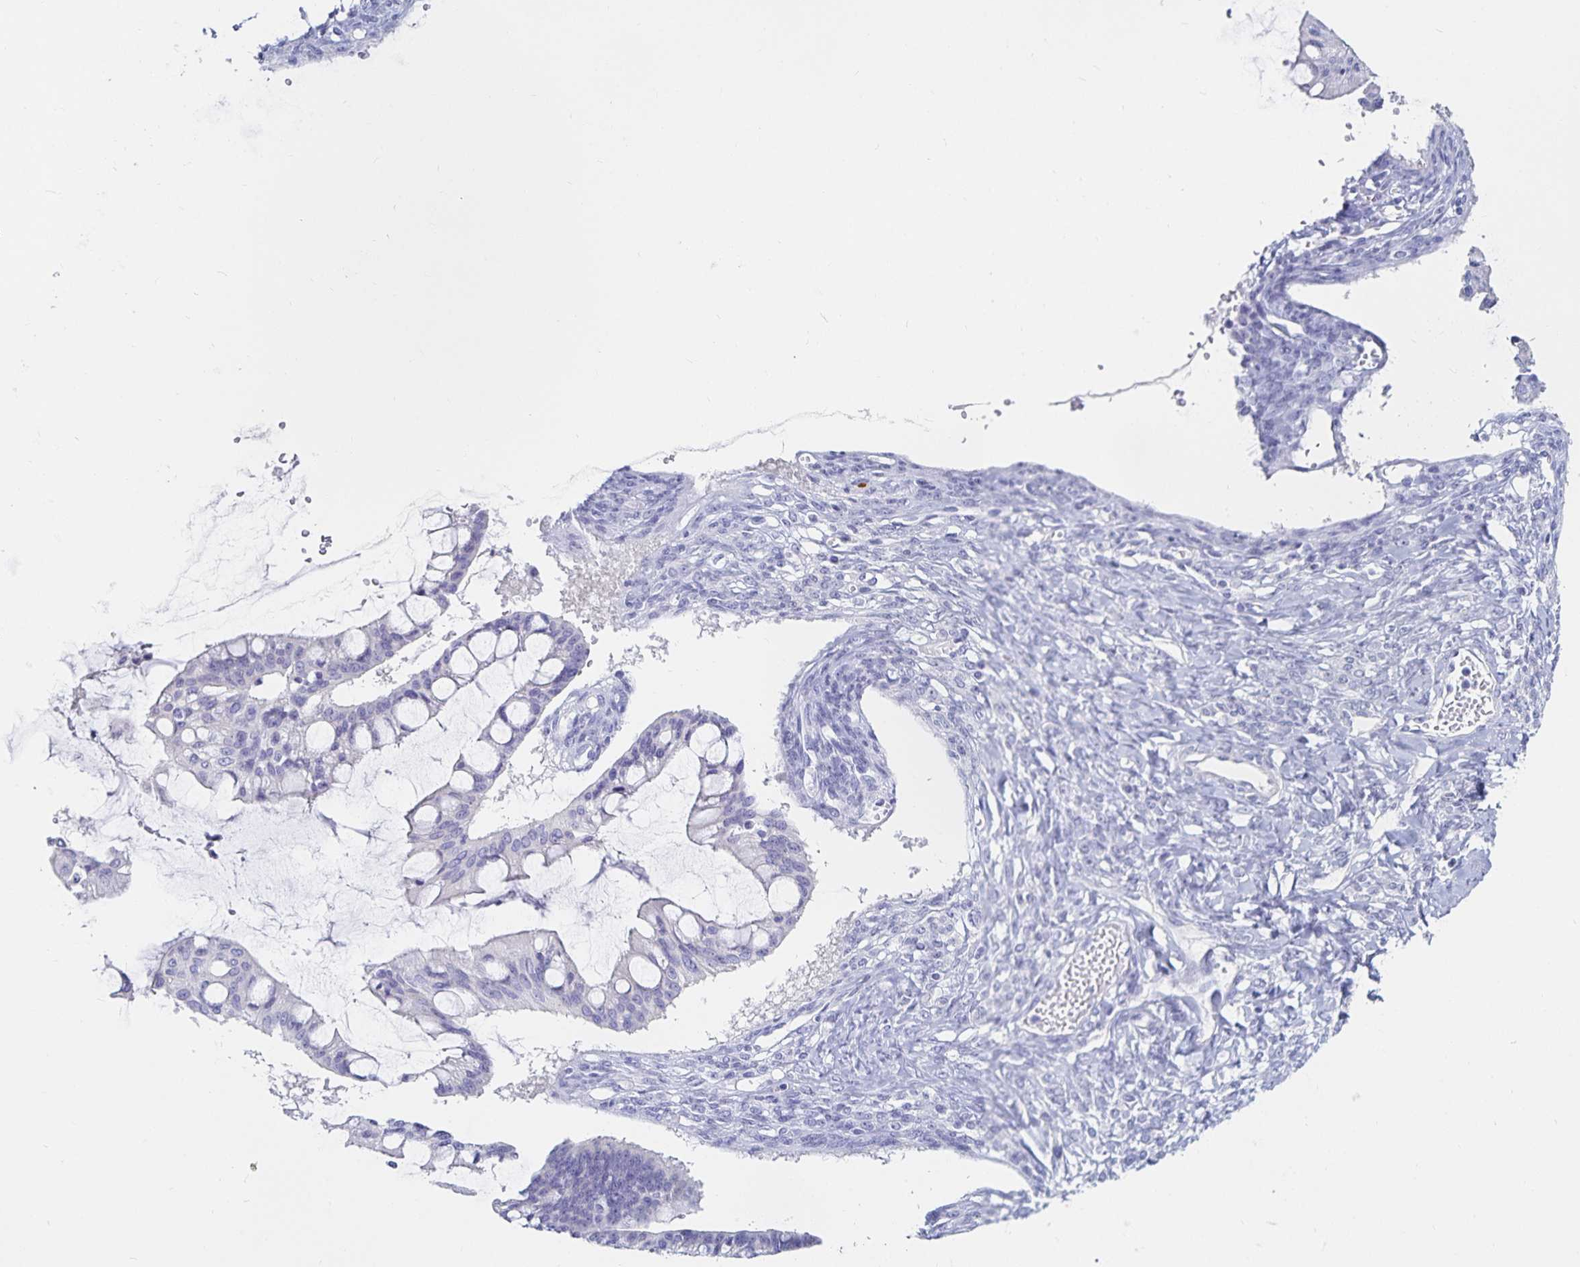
{"staining": {"intensity": "negative", "quantity": "none", "location": "none"}, "tissue": "ovarian cancer", "cell_type": "Tumor cells", "image_type": "cancer", "snomed": [{"axis": "morphology", "description": "Cystadenocarcinoma, mucinous, NOS"}, {"axis": "topography", "description": "Ovary"}], "caption": "IHC of human mucinous cystadenocarcinoma (ovarian) displays no positivity in tumor cells.", "gene": "TNIP1", "patient": {"sex": "female", "age": 73}}